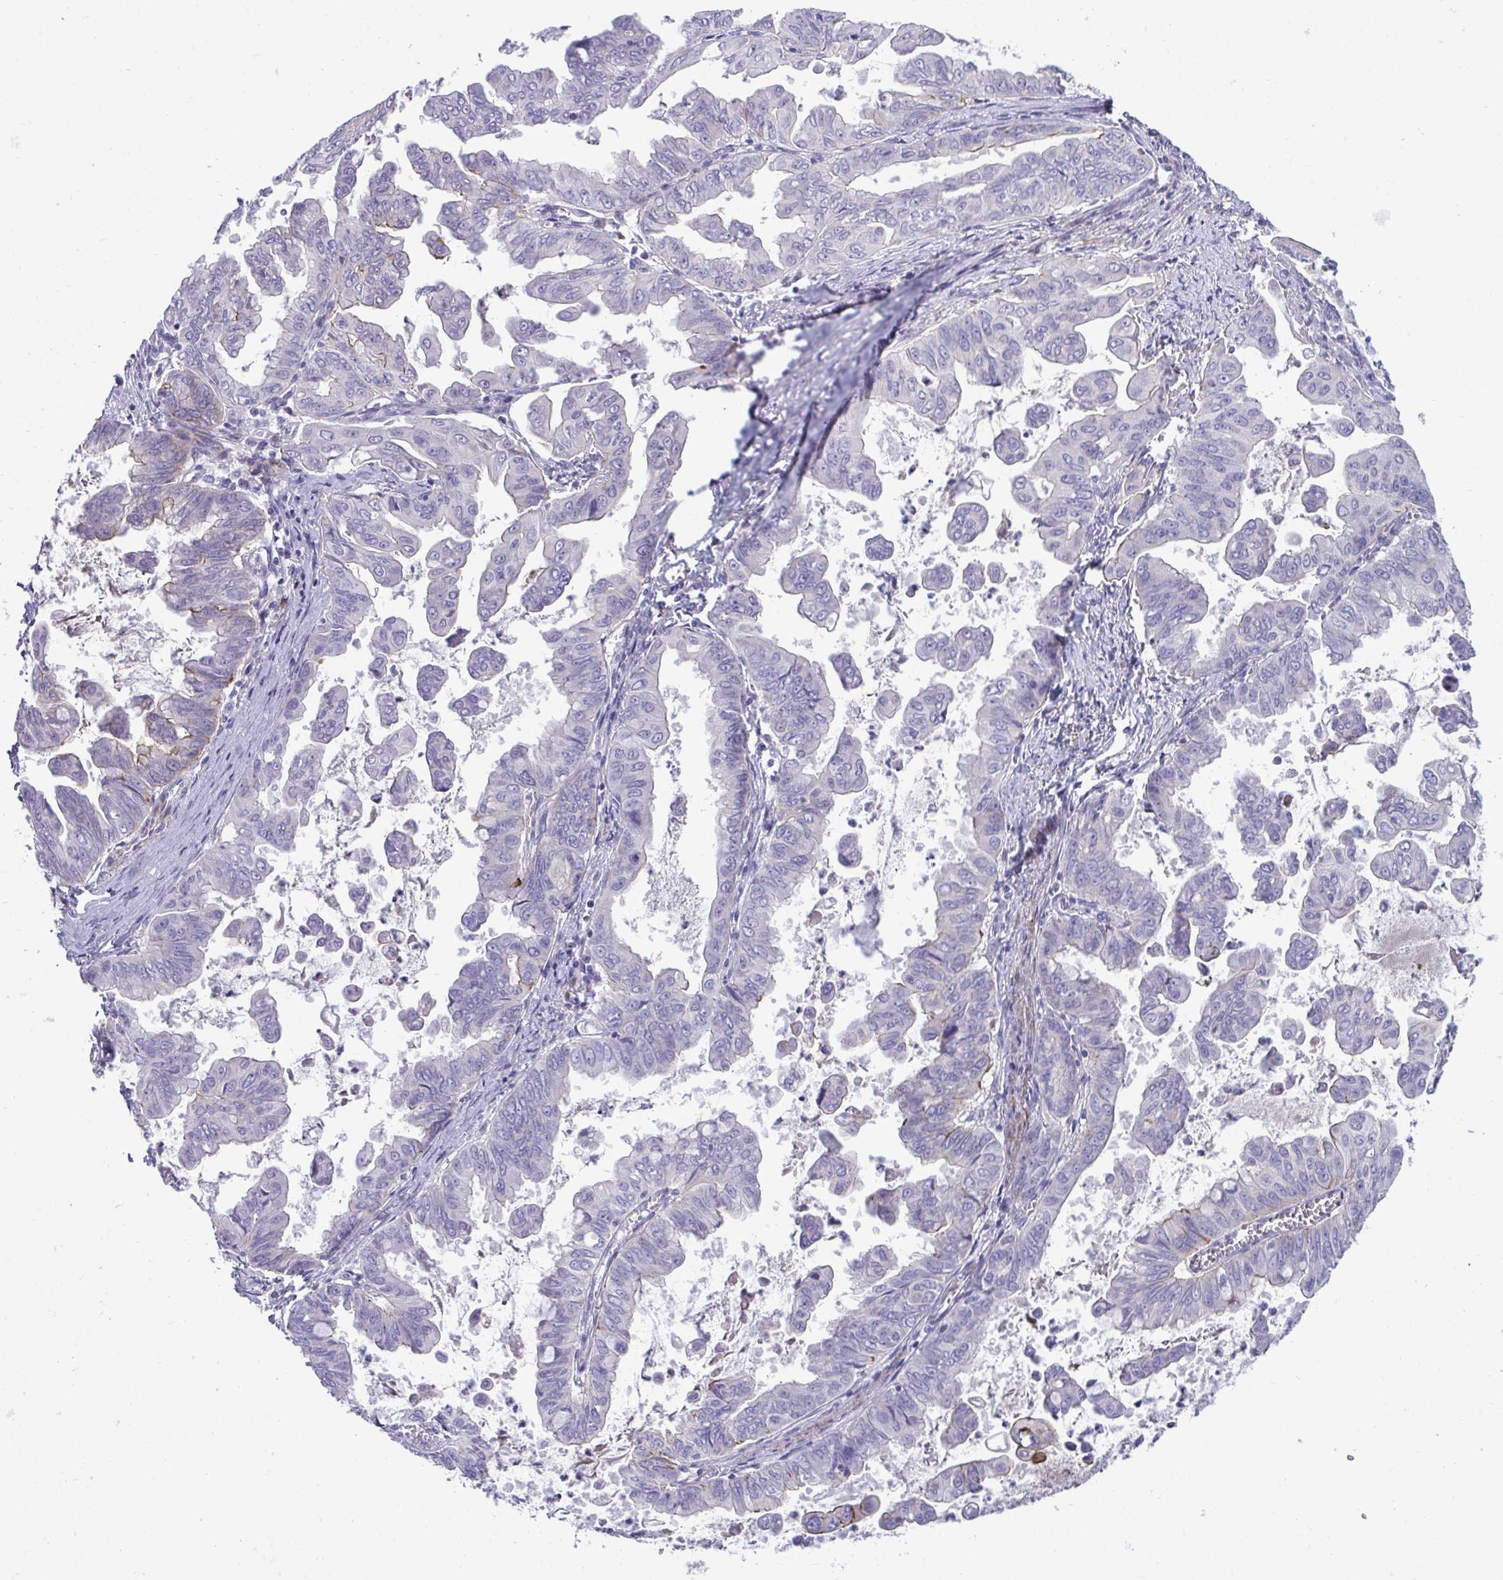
{"staining": {"intensity": "moderate", "quantity": "<25%", "location": "cytoplasmic/membranous"}, "tissue": "stomach cancer", "cell_type": "Tumor cells", "image_type": "cancer", "snomed": [{"axis": "morphology", "description": "Adenocarcinoma, NOS"}, {"axis": "topography", "description": "Stomach, upper"}], "caption": "Human stomach cancer stained with a protein marker reveals moderate staining in tumor cells.", "gene": "PIGZ", "patient": {"sex": "male", "age": 80}}